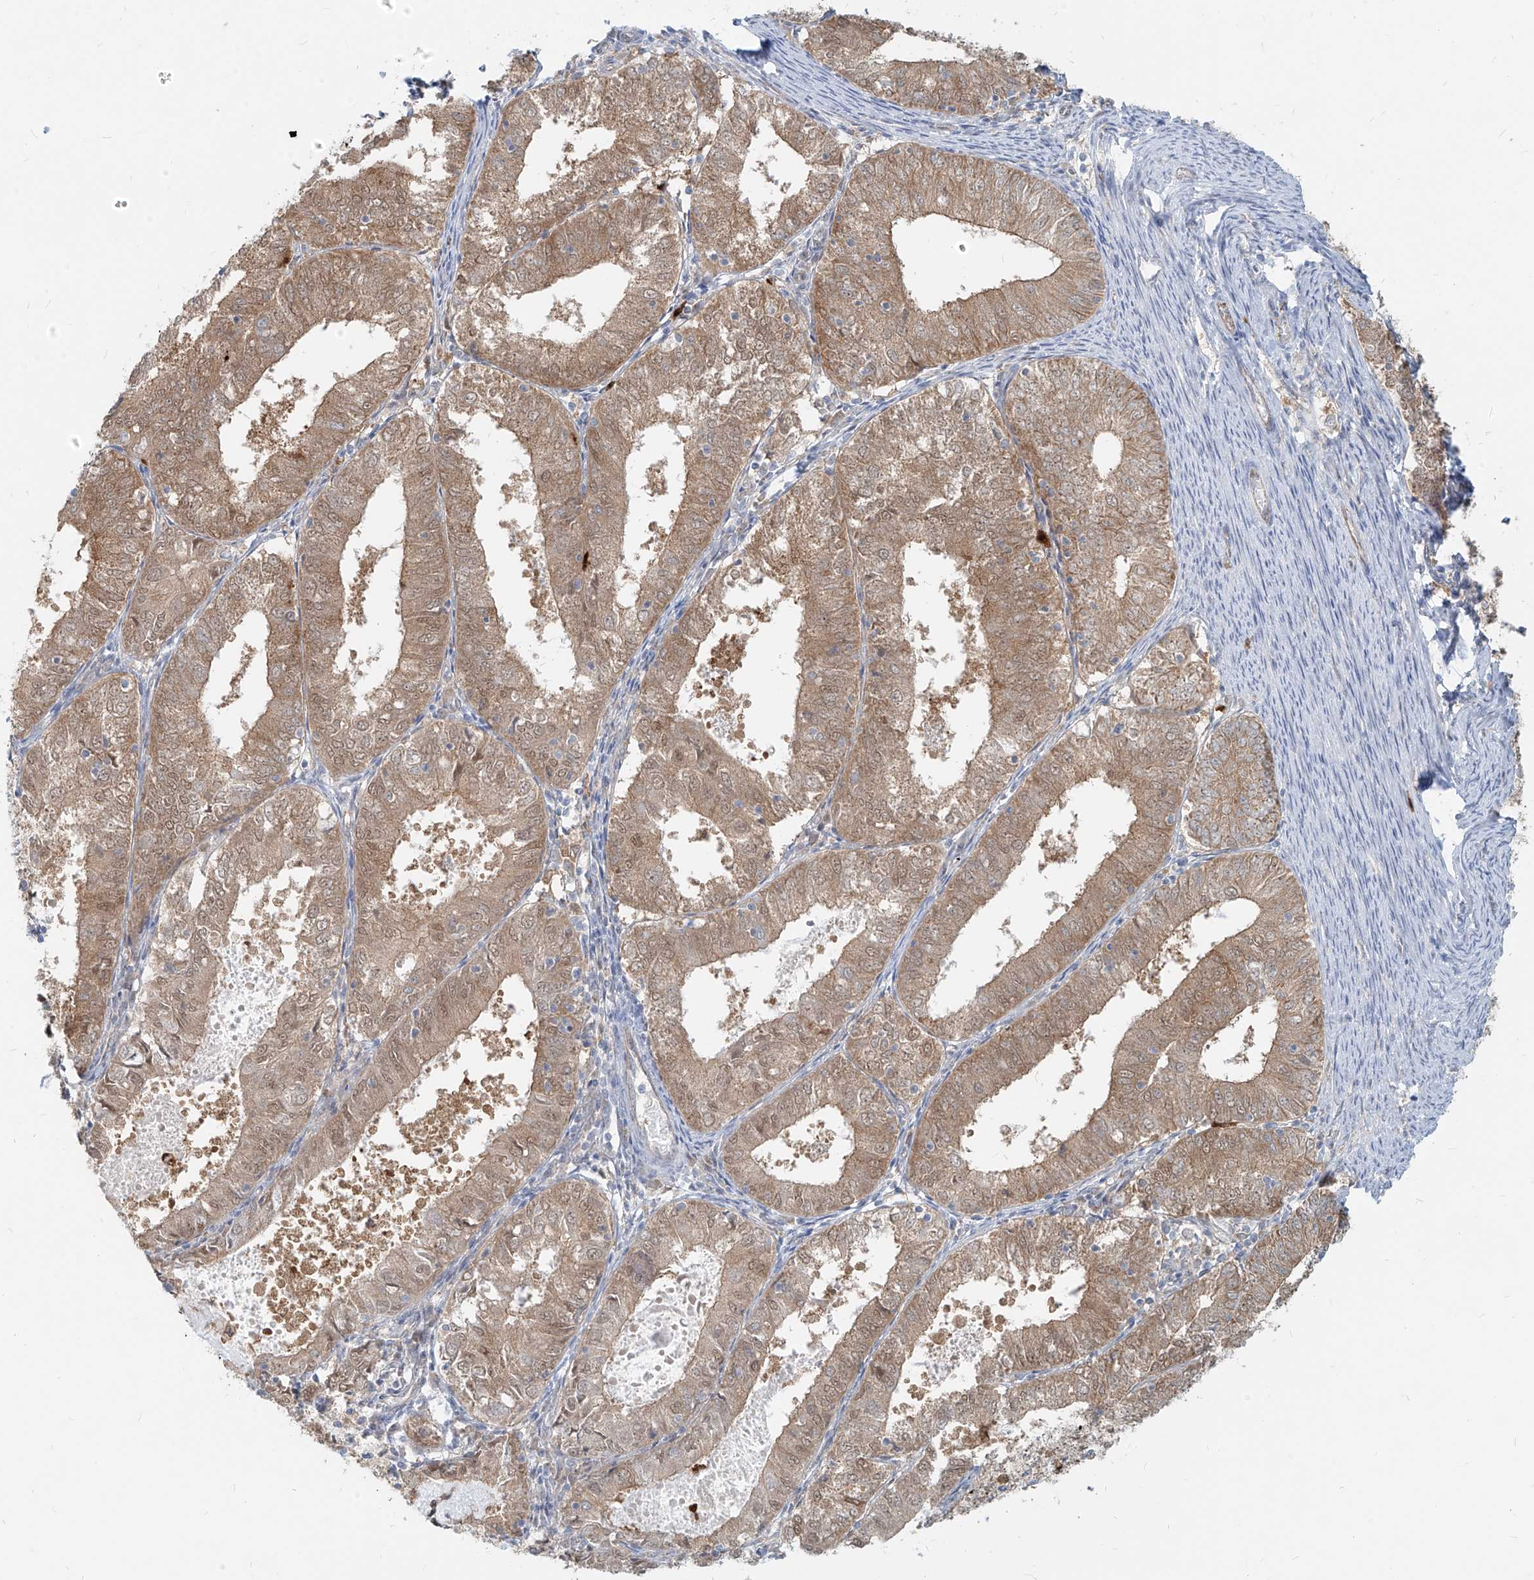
{"staining": {"intensity": "moderate", "quantity": ">75%", "location": "cytoplasmic/membranous,nuclear"}, "tissue": "endometrial cancer", "cell_type": "Tumor cells", "image_type": "cancer", "snomed": [{"axis": "morphology", "description": "Adenocarcinoma, NOS"}, {"axis": "topography", "description": "Endometrium"}], "caption": "This photomicrograph exhibits adenocarcinoma (endometrial) stained with immunohistochemistry to label a protein in brown. The cytoplasmic/membranous and nuclear of tumor cells show moderate positivity for the protein. Nuclei are counter-stained blue.", "gene": "PGD", "patient": {"sex": "female", "age": 57}}